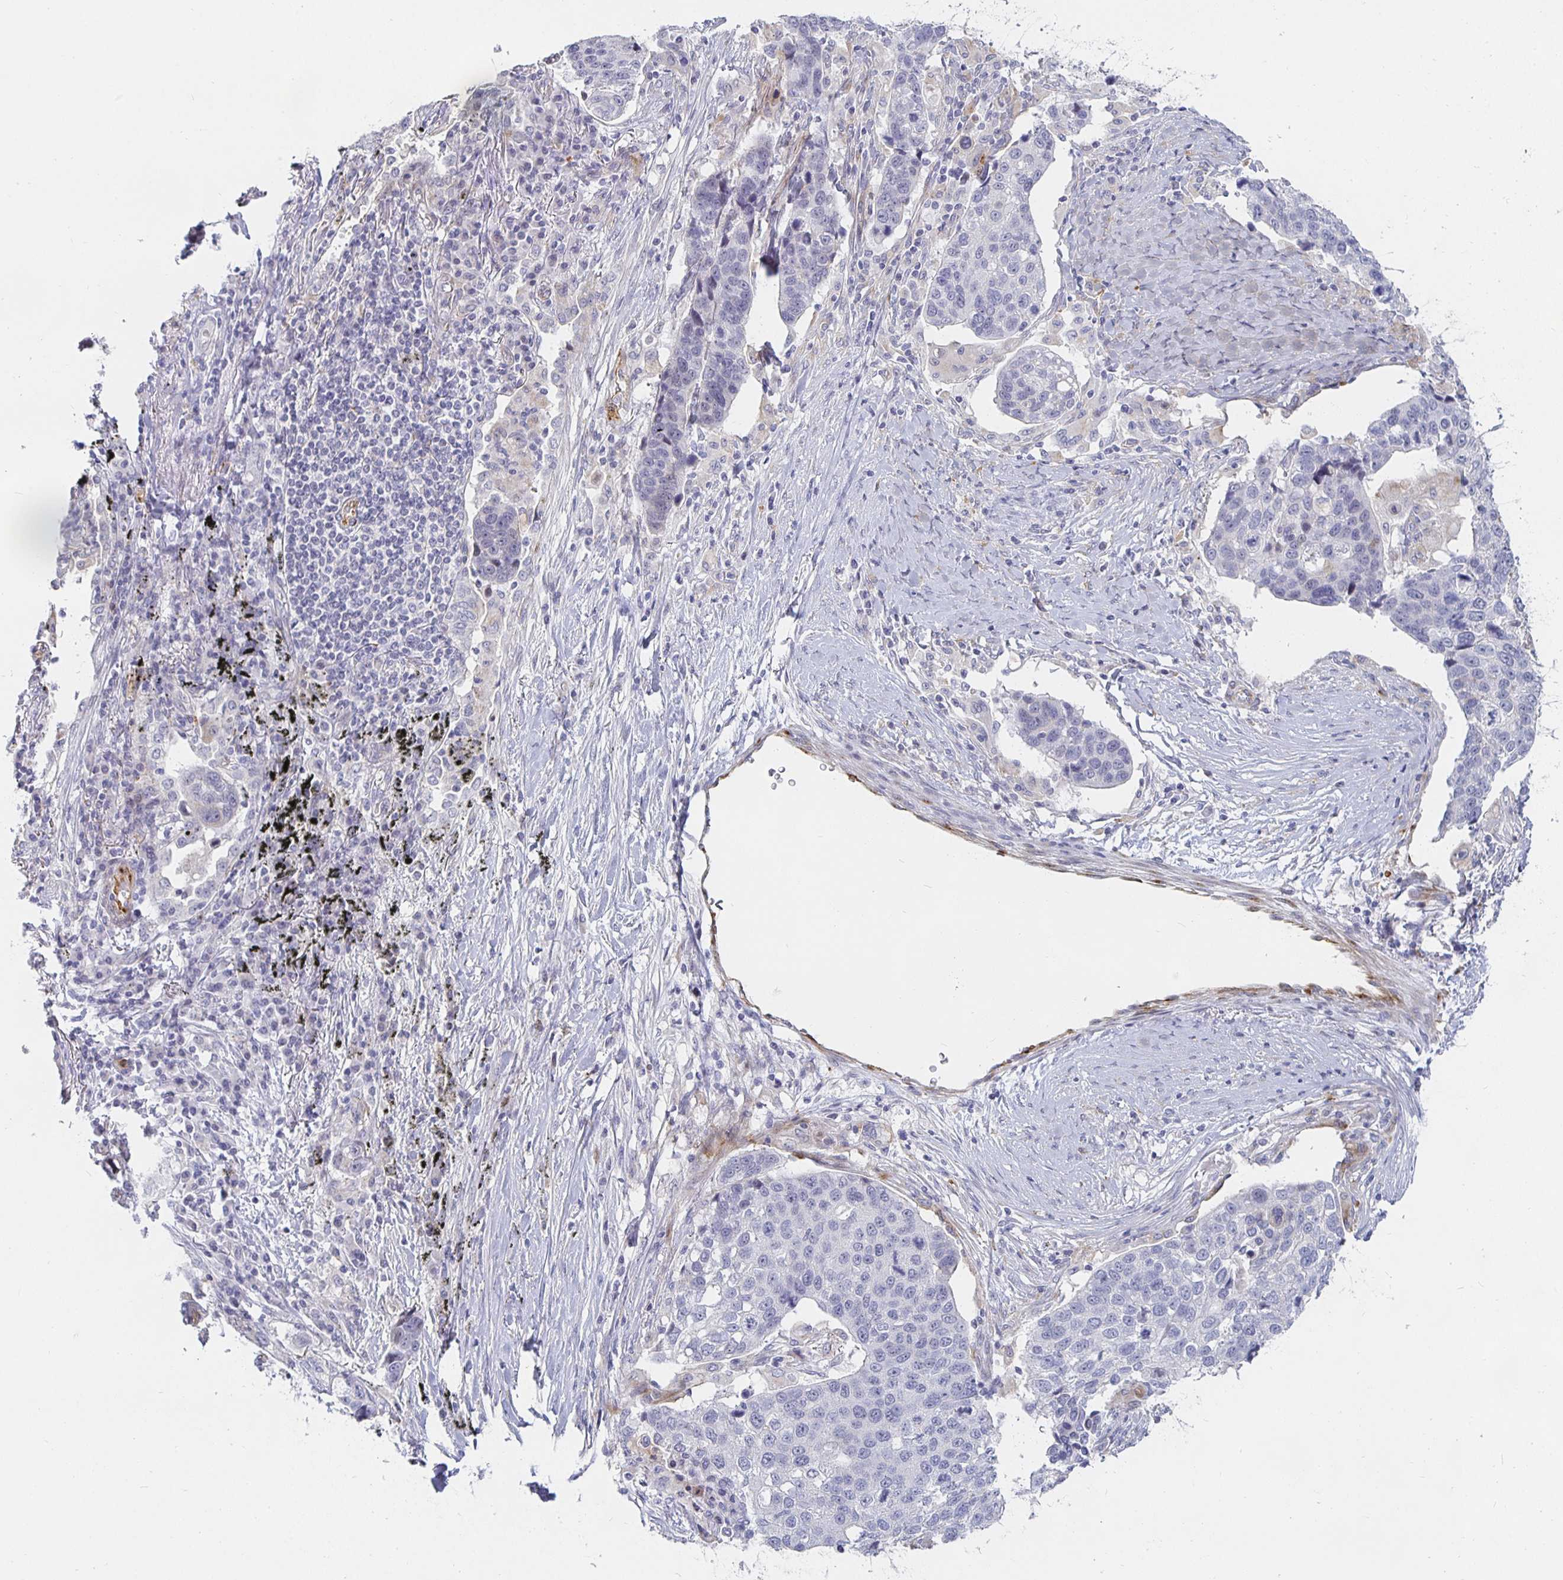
{"staining": {"intensity": "negative", "quantity": "none", "location": "none"}, "tissue": "lung cancer", "cell_type": "Tumor cells", "image_type": "cancer", "snomed": [{"axis": "morphology", "description": "Squamous cell carcinoma, NOS"}, {"axis": "topography", "description": "Lymph node"}, {"axis": "topography", "description": "Lung"}], "caption": "A micrograph of lung squamous cell carcinoma stained for a protein exhibits no brown staining in tumor cells.", "gene": "S100G", "patient": {"sex": "male", "age": 61}}